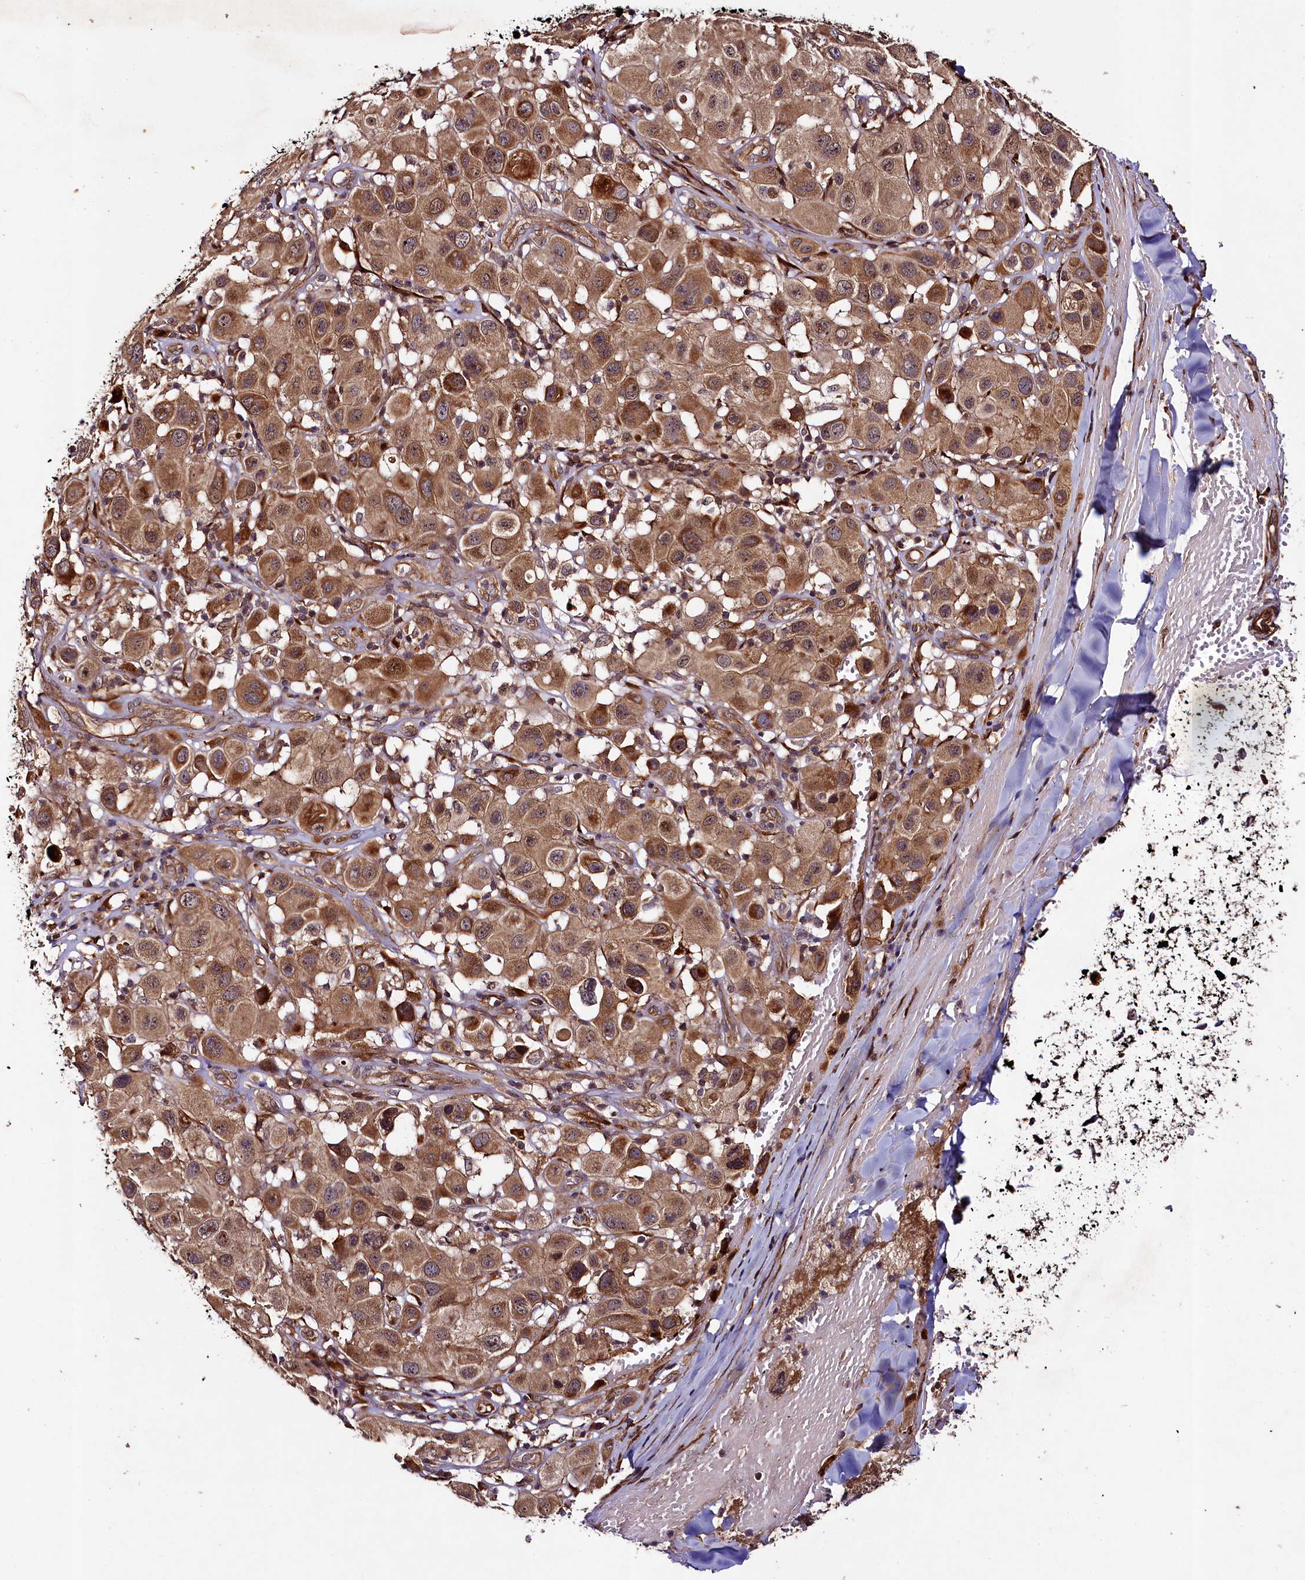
{"staining": {"intensity": "moderate", "quantity": ">75%", "location": "cytoplasmic/membranous"}, "tissue": "melanoma", "cell_type": "Tumor cells", "image_type": "cancer", "snomed": [{"axis": "morphology", "description": "Malignant melanoma, Metastatic site"}, {"axis": "topography", "description": "Skin"}], "caption": "DAB immunohistochemical staining of malignant melanoma (metastatic site) shows moderate cytoplasmic/membranous protein expression in about >75% of tumor cells. The staining was performed using DAB to visualize the protein expression in brown, while the nuclei were stained in blue with hematoxylin (Magnification: 20x).", "gene": "CCDC102A", "patient": {"sex": "male", "age": 41}}